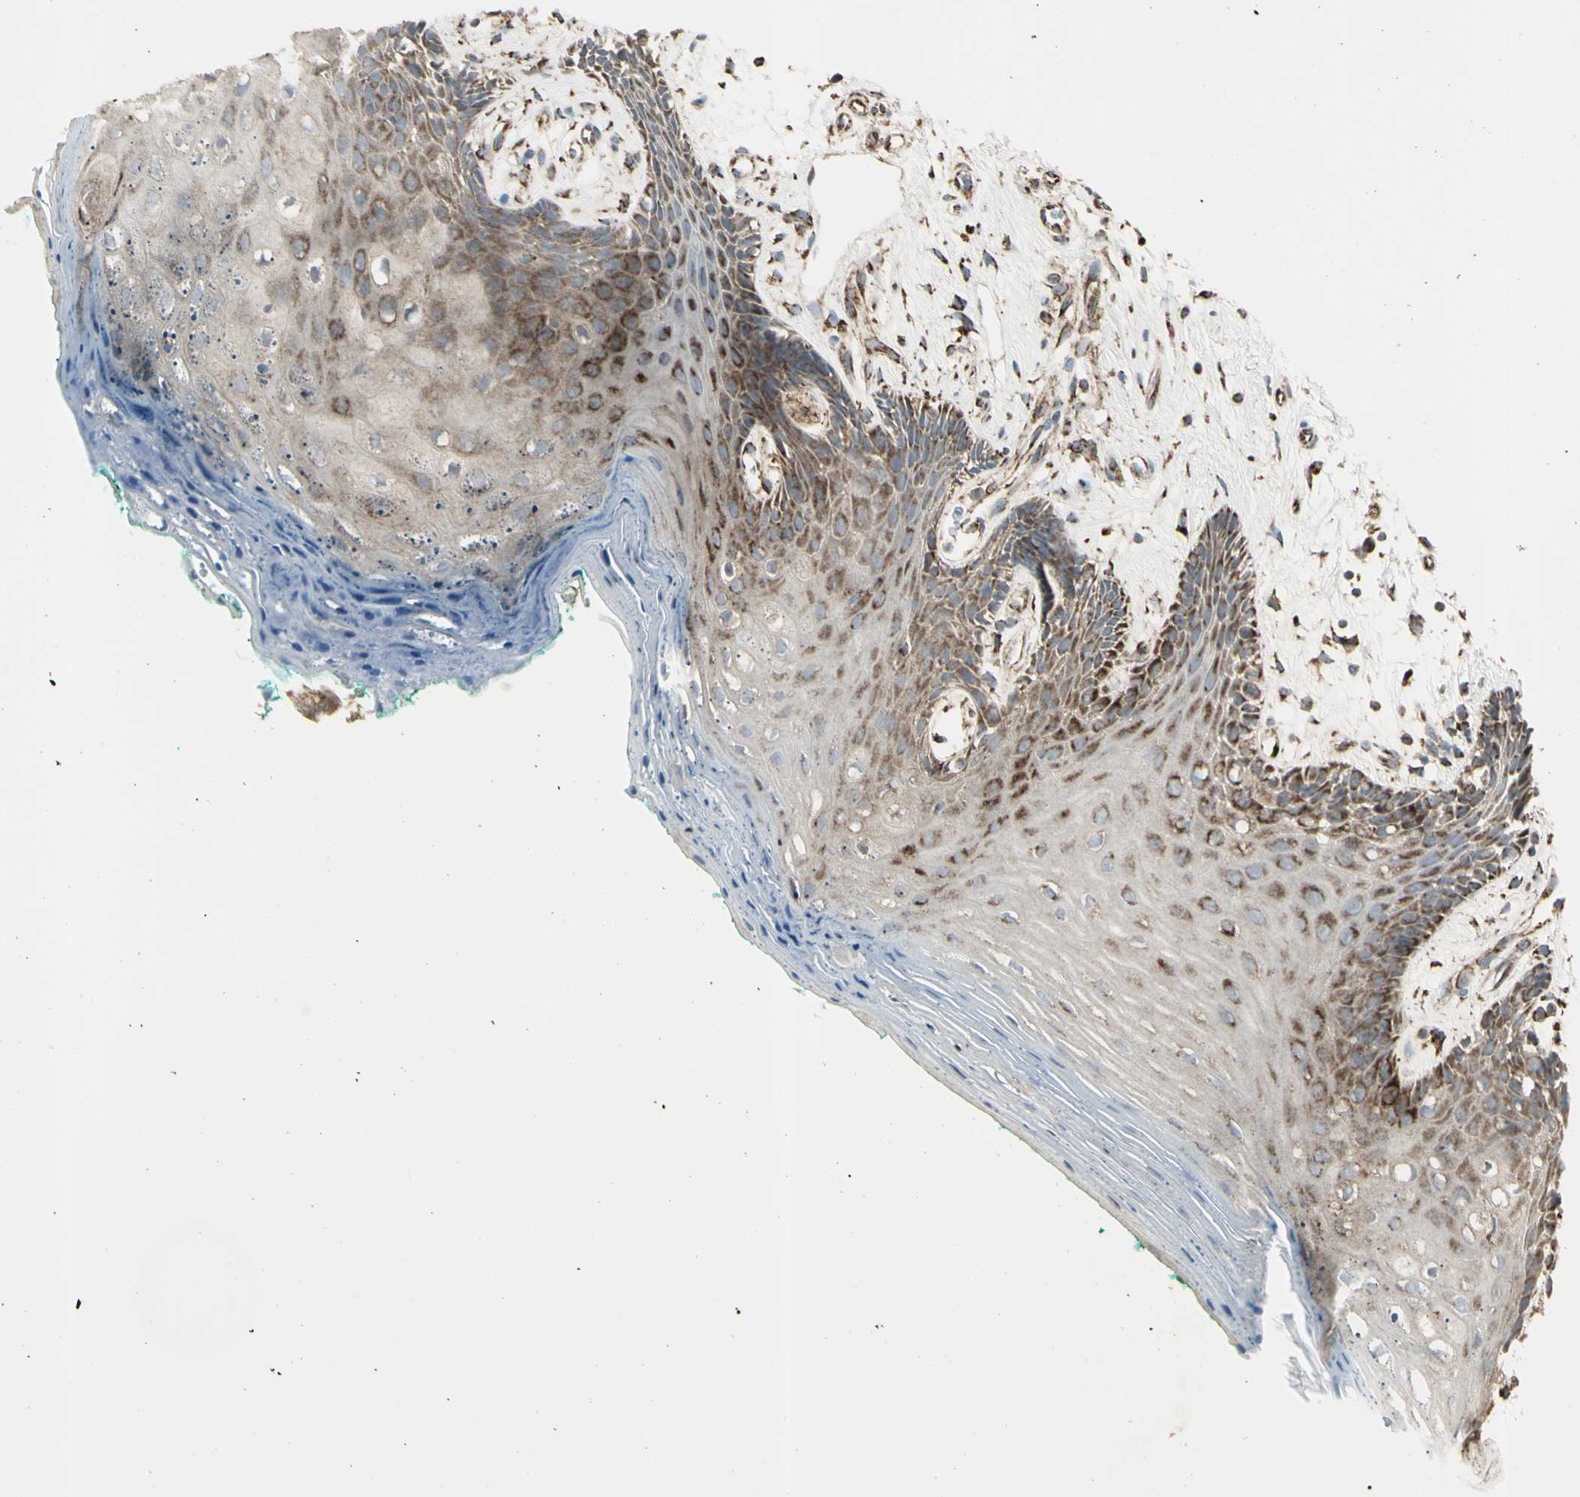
{"staining": {"intensity": "strong", "quantity": "25%-75%", "location": "cytoplasmic/membranous"}, "tissue": "oral mucosa", "cell_type": "Squamous epithelial cells", "image_type": "normal", "snomed": [{"axis": "morphology", "description": "Normal tissue, NOS"}, {"axis": "topography", "description": "Skeletal muscle"}, {"axis": "topography", "description": "Oral tissue"}, {"axis": "topography", "description": "Peripheral nerve tissue"}], "caption": "Protein expression analysis of benign human oral mucosa reveals strong cytoplasmic/membranous expression in approximately 25%-75% of squamous epithelial cells. The protein is shown in brown color, while the nuclei are stained blue.", "gene": "CYB5R1", "patient": {"sex": "female", "age": 84}}